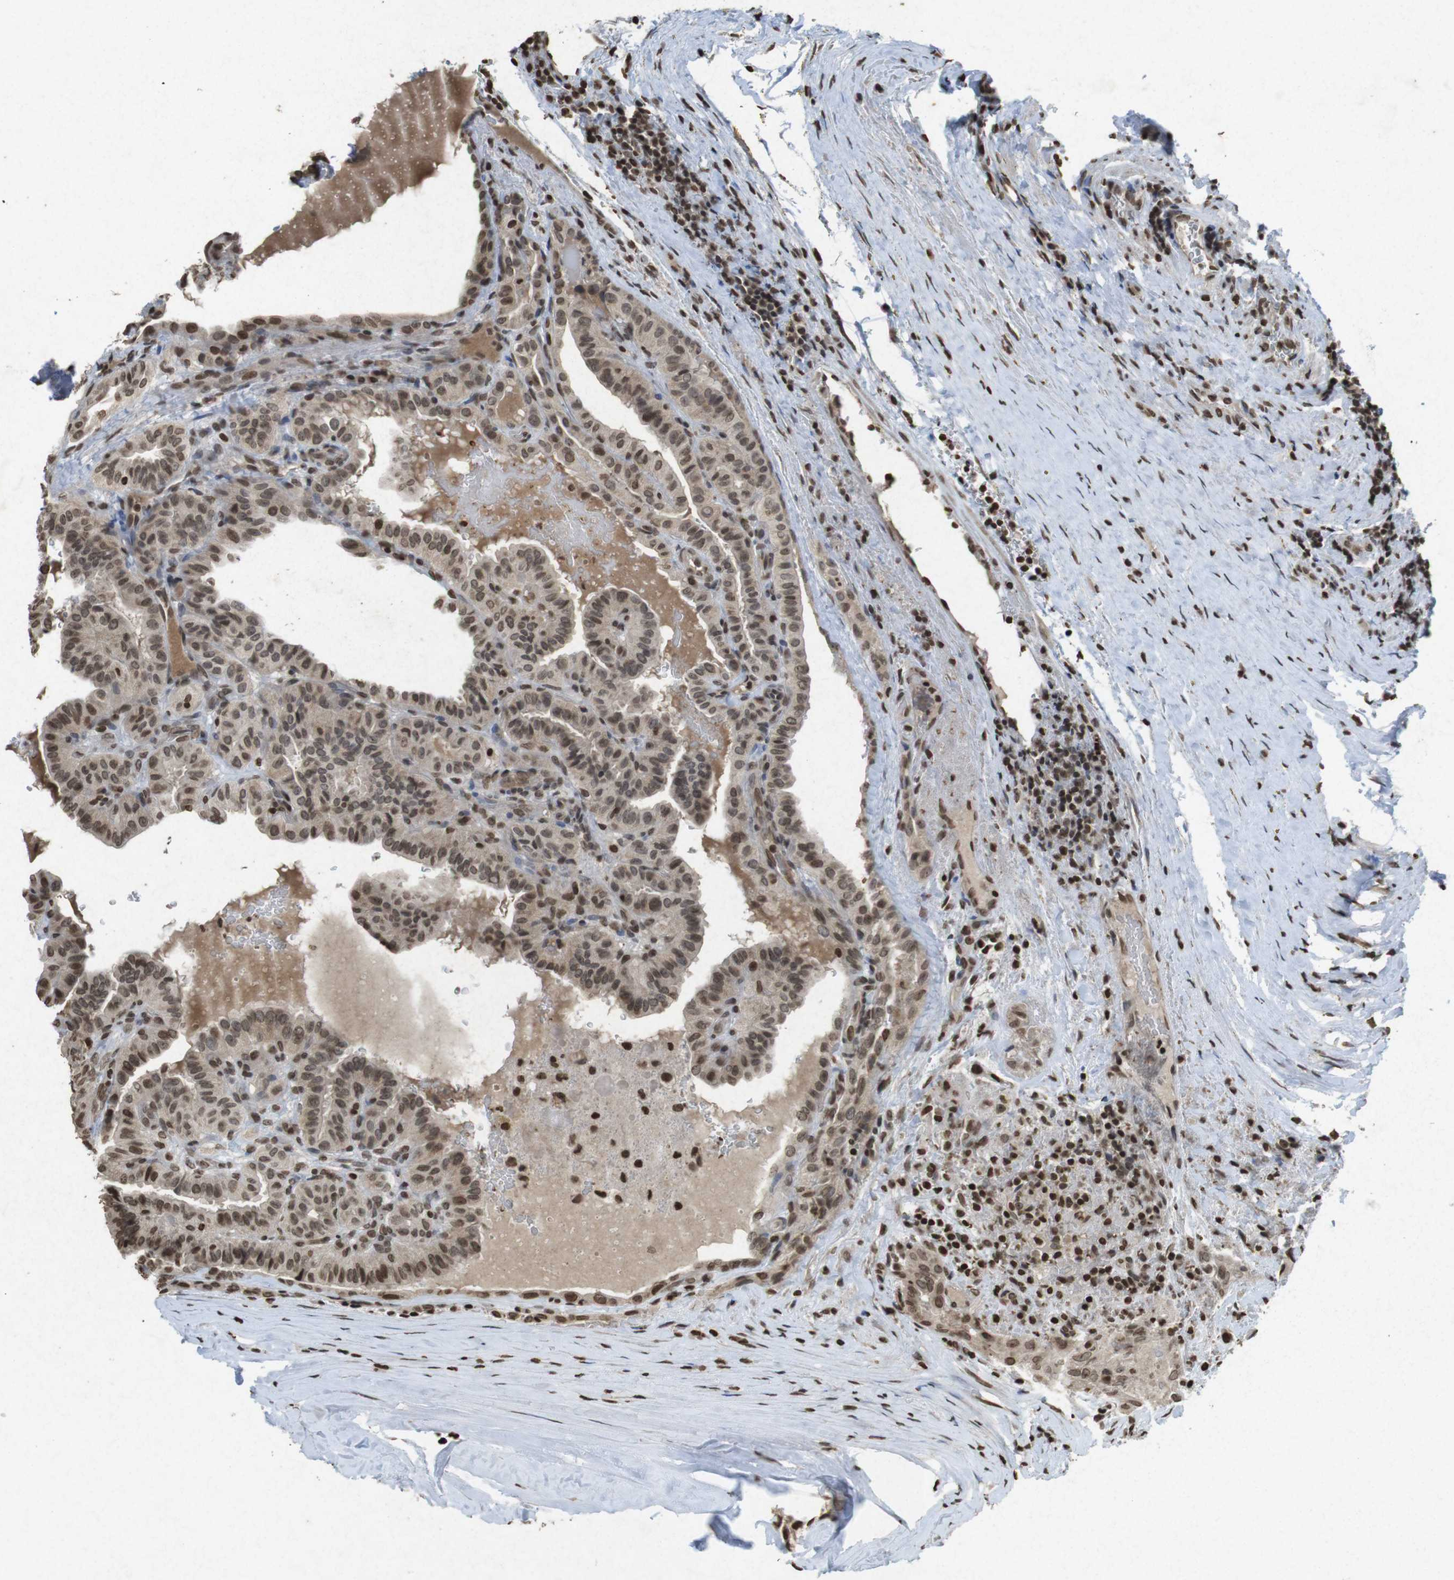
{"staining": {"intensity": "moderate", "quantity": ">75%", "location": "cytoplasmic/membranous,nuclear"}, "tissue": "thyroid cancer", "cell_type": "Tumor cells", "image_type": "cancer", "snomed": [{"axis": "morphology", "description": "Papillary adenocarcinoma, NOS"}, {"axis": "topography", "description": "Thyroid gland"}], "caption": "This is an image of IHC staining of thyroid papillary adenocarcinoma, which shows moderate positivity in the cytoplasmic/membranous and nuclear of tumor cells.", "gene": "FOXA3", "patient": {"sex": "male", "age": 77}}